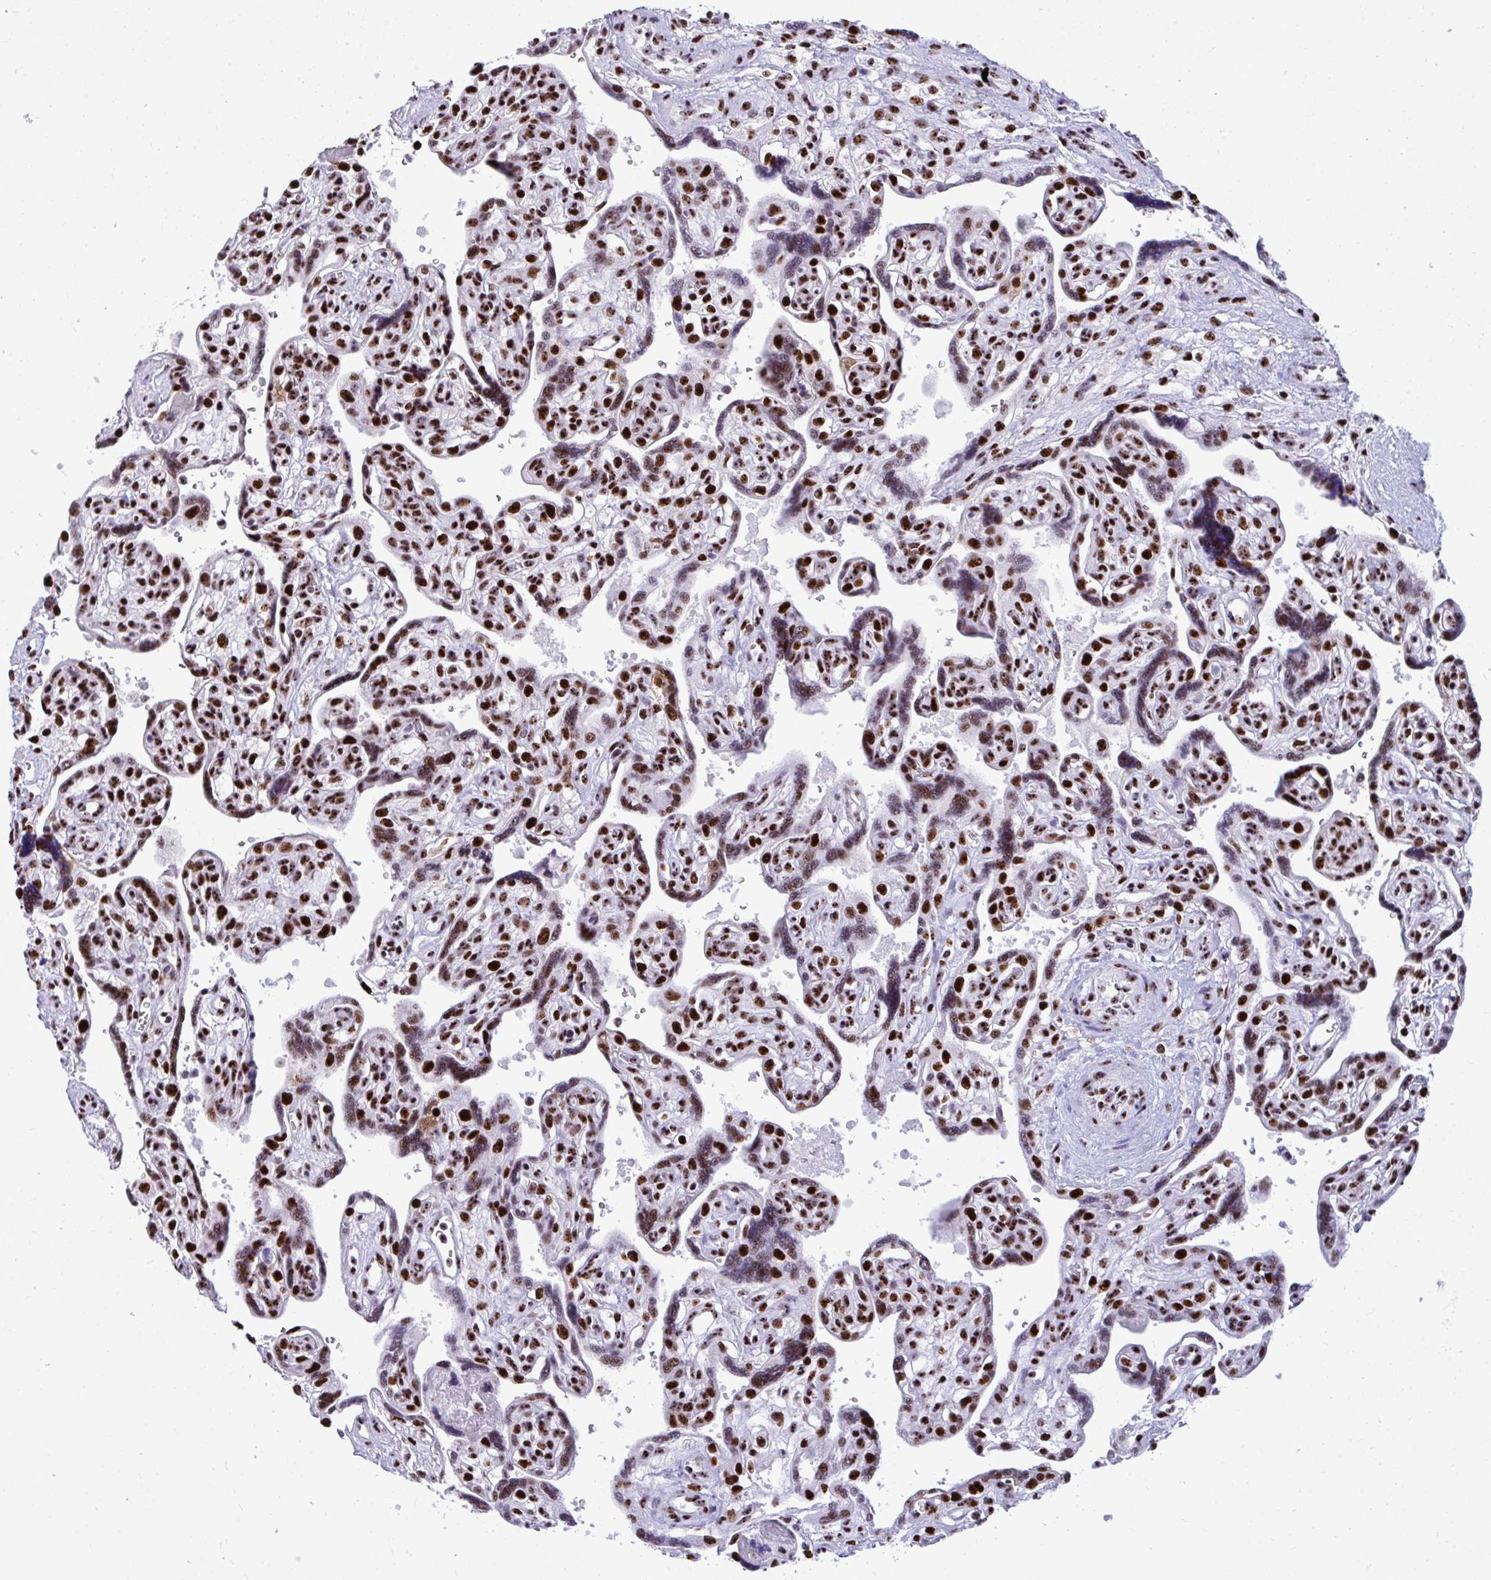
{"staining": {"intensity": "strong", "quantity": ">75%", "location": "nuclear"}, "tissue": "placenta", "cell_type": "Decidual cells", "image_type": "normal", "snomed": [{"axis": "morphology", "description": "Normal tissue, NOS"}, {"axis": "topography", "description": "Placenta"}], "caption": "The photomicrograph exhibits immunohistochemical staining of normal placenta. There is strong nuclear positivity is present in about >75% of decidual cells.", "gene": "PELP1", "patient": {"sex": "female", "age": 39}}